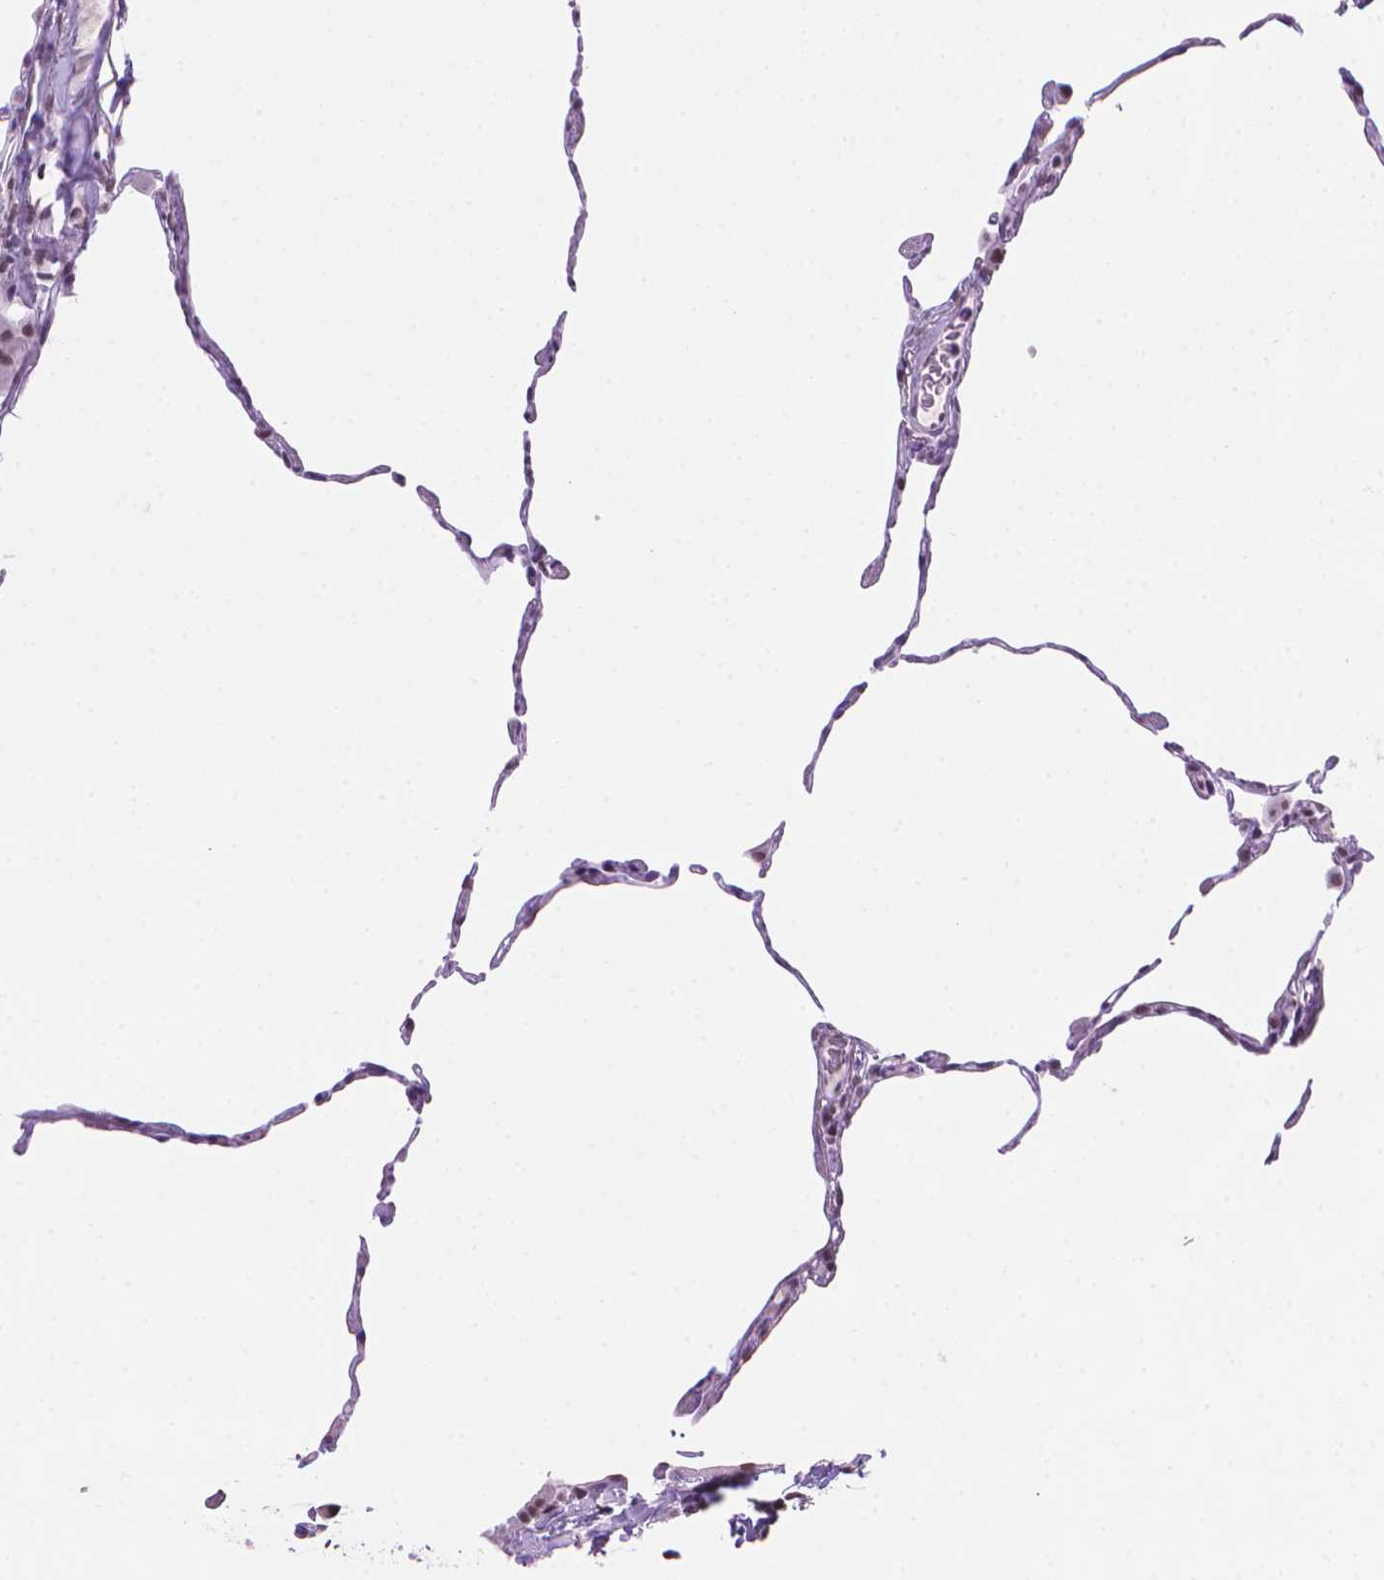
{"staining": {"intensity": "weak", "quantity": "25%-75%", "location": "nuclear"}, "tissue": "lung", "cell_type": "Alveolar cells", "image_type": "normal", "snomed": [{"axis": "morphology", "description": "Normal tissue, NOS"}, {"axis": "topography", "description": "Lung"}], "caption": "Protein staining displays weak nuclear staining in about 25%-75% of alveolar cells in normal lung. (DAB IHC with brightfield microscopy, high magnification).", "gene": "RPA4", "patient": {"sex": "female", "age": 57}}